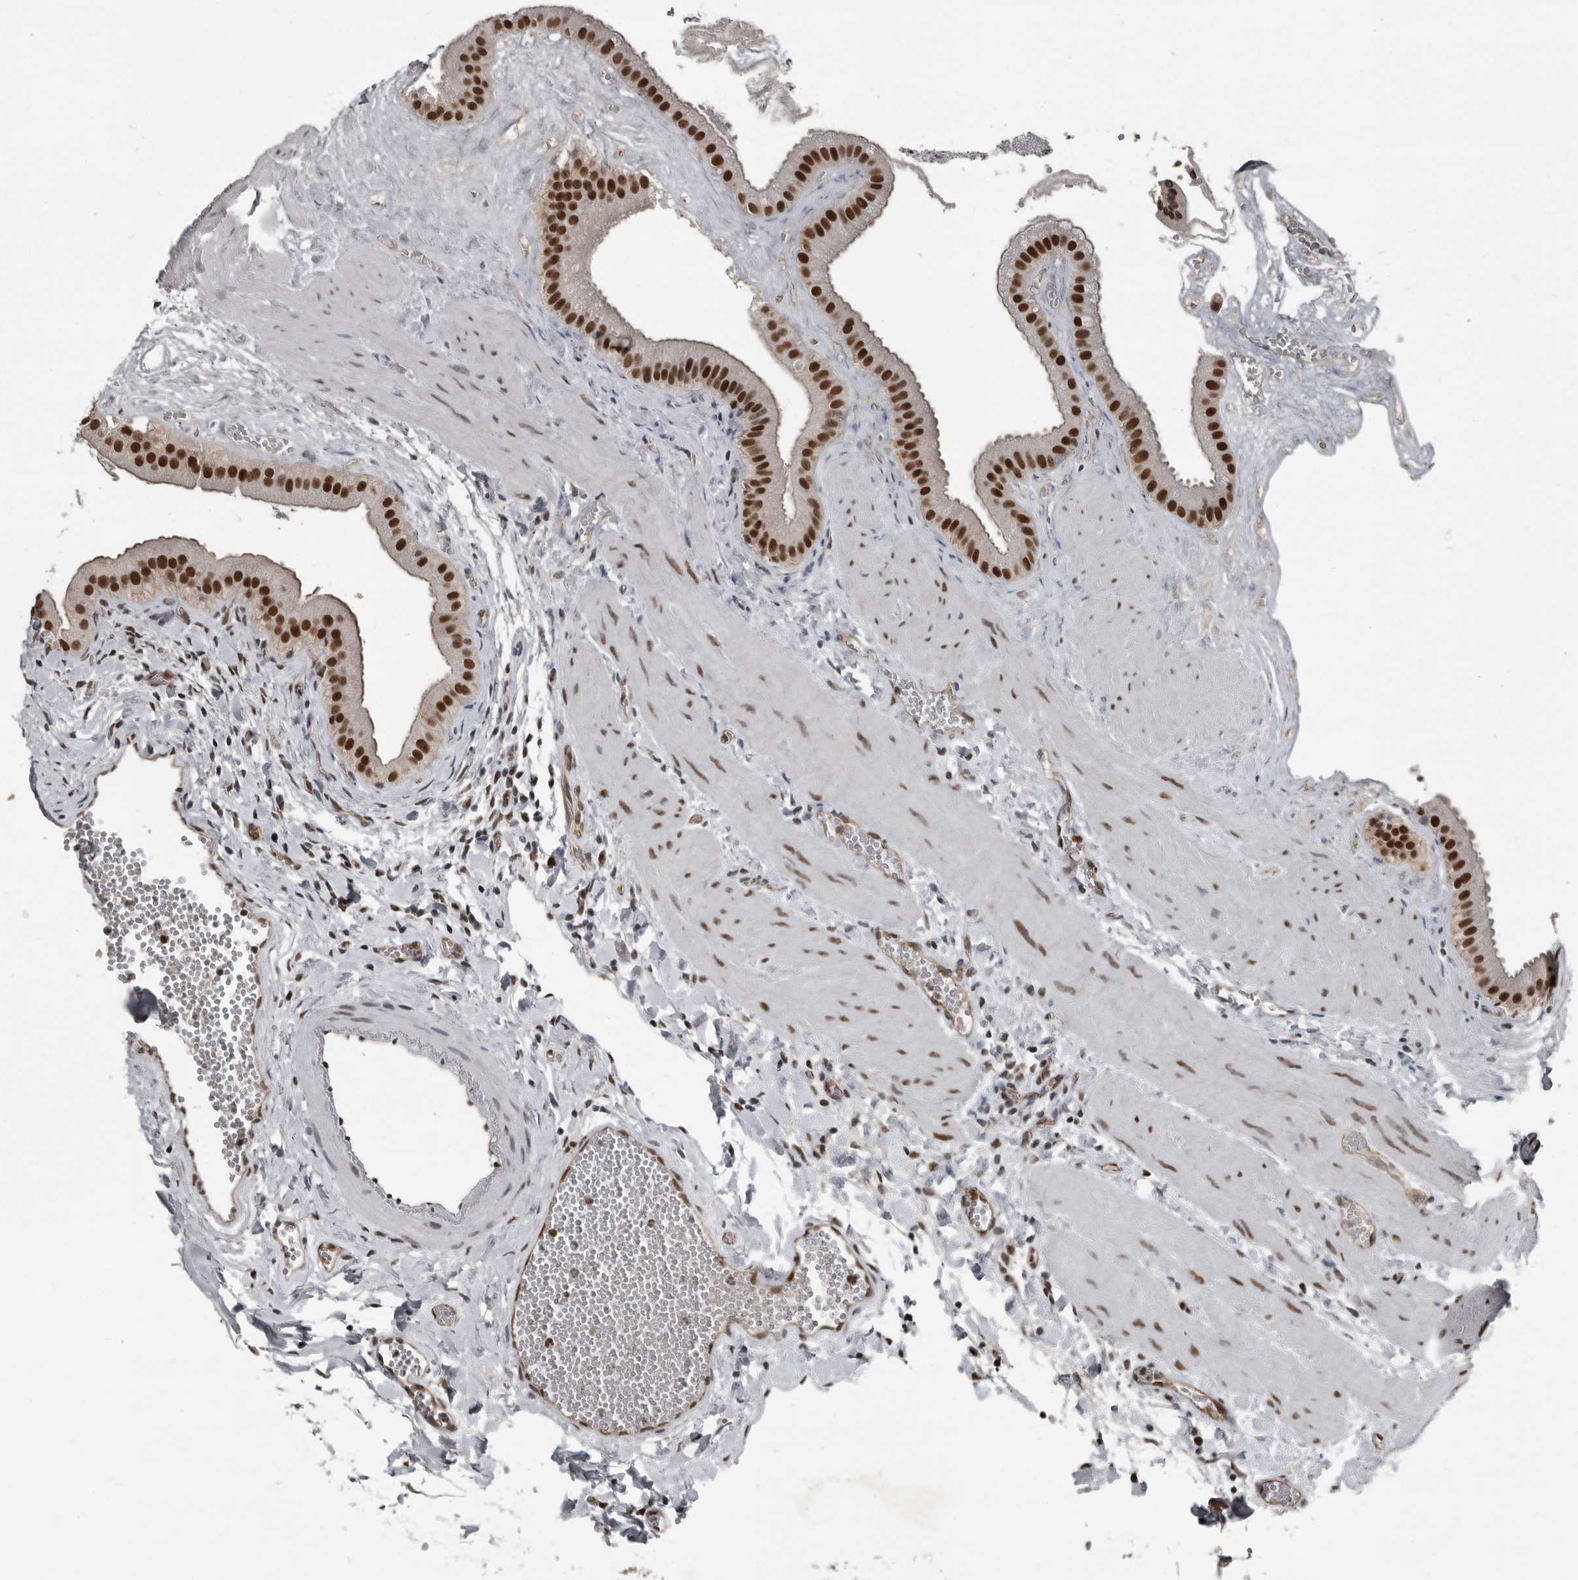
{"staining": {"intensity": "strong", "quantity": ">75%", "location": "nuclear"}, "tissue": "gallbladder", "cell_type": "Glandular cells", "image_type": "normal", "snomed": [{"axis": "morphology", "description": "Normal tissue, NOS"}, {"axis": "topography", "description": "Gallbladder"}], "caption": "A micrograph showing strong nuclear positivity in about >75% of glandular cells in normal gallbladder, as visualized by brown immunohistochemical staining.", "gene": "CHD1L", "patient": {"sex": "male", "age": 55}}